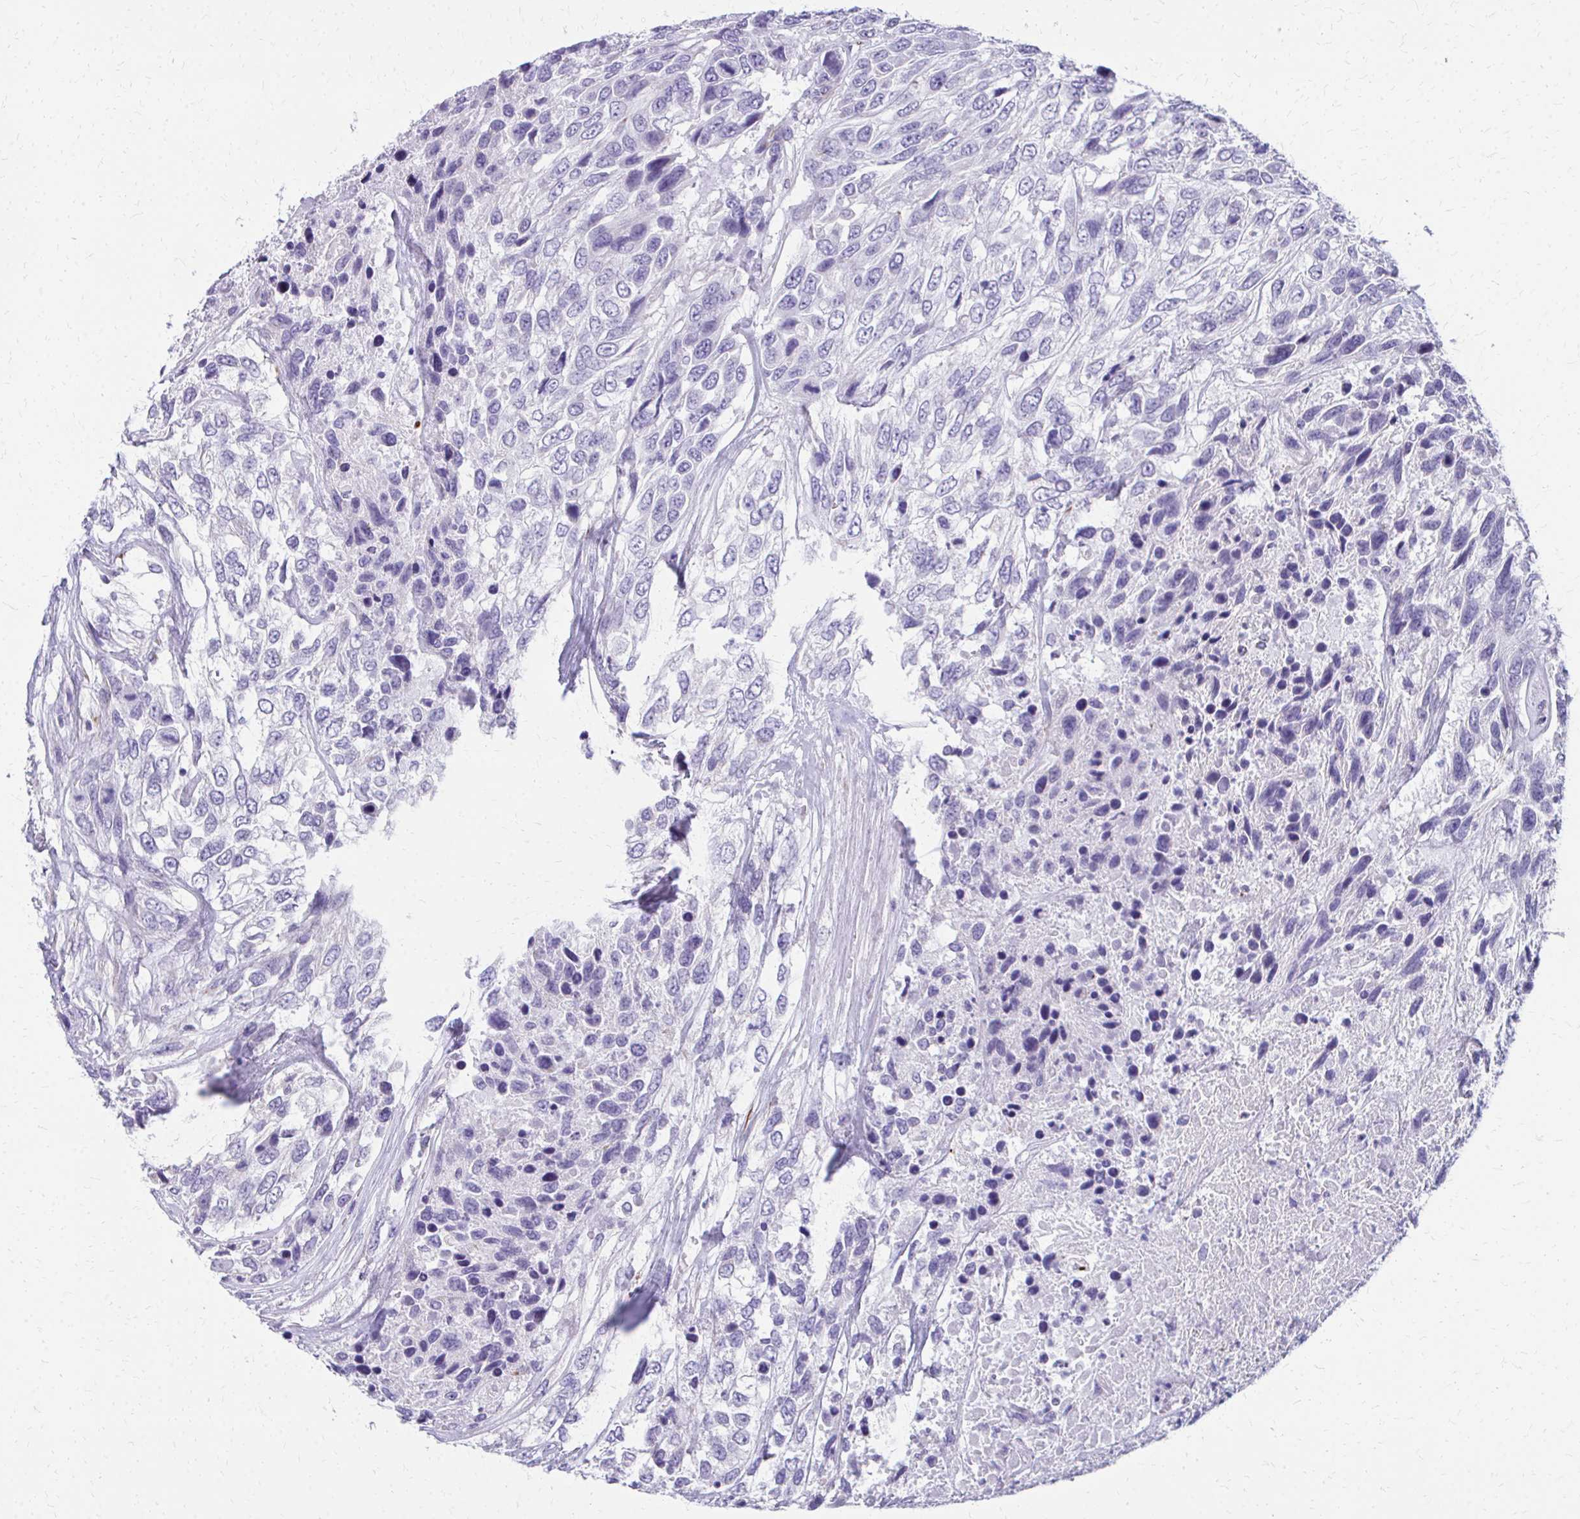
{"staining": {"intensity": "negative", "quantity": "none", "location": "none"}, "tissue": "urothelial cancer", "cell_type": "Tumor cells", "image_type": "cancer", "snomed": [{"axis": "morphology", "description": "Urothelial carcinoma, High grade"}, {"axis": "topography", "description": "Urinary bladder"}], "caption": "Immunohistochemistry (IHC) of human urothelial cancer reveals no expression in tumor cells.", "gene": "TRIM6", "patient": {"sex": "female", "age": 70}}